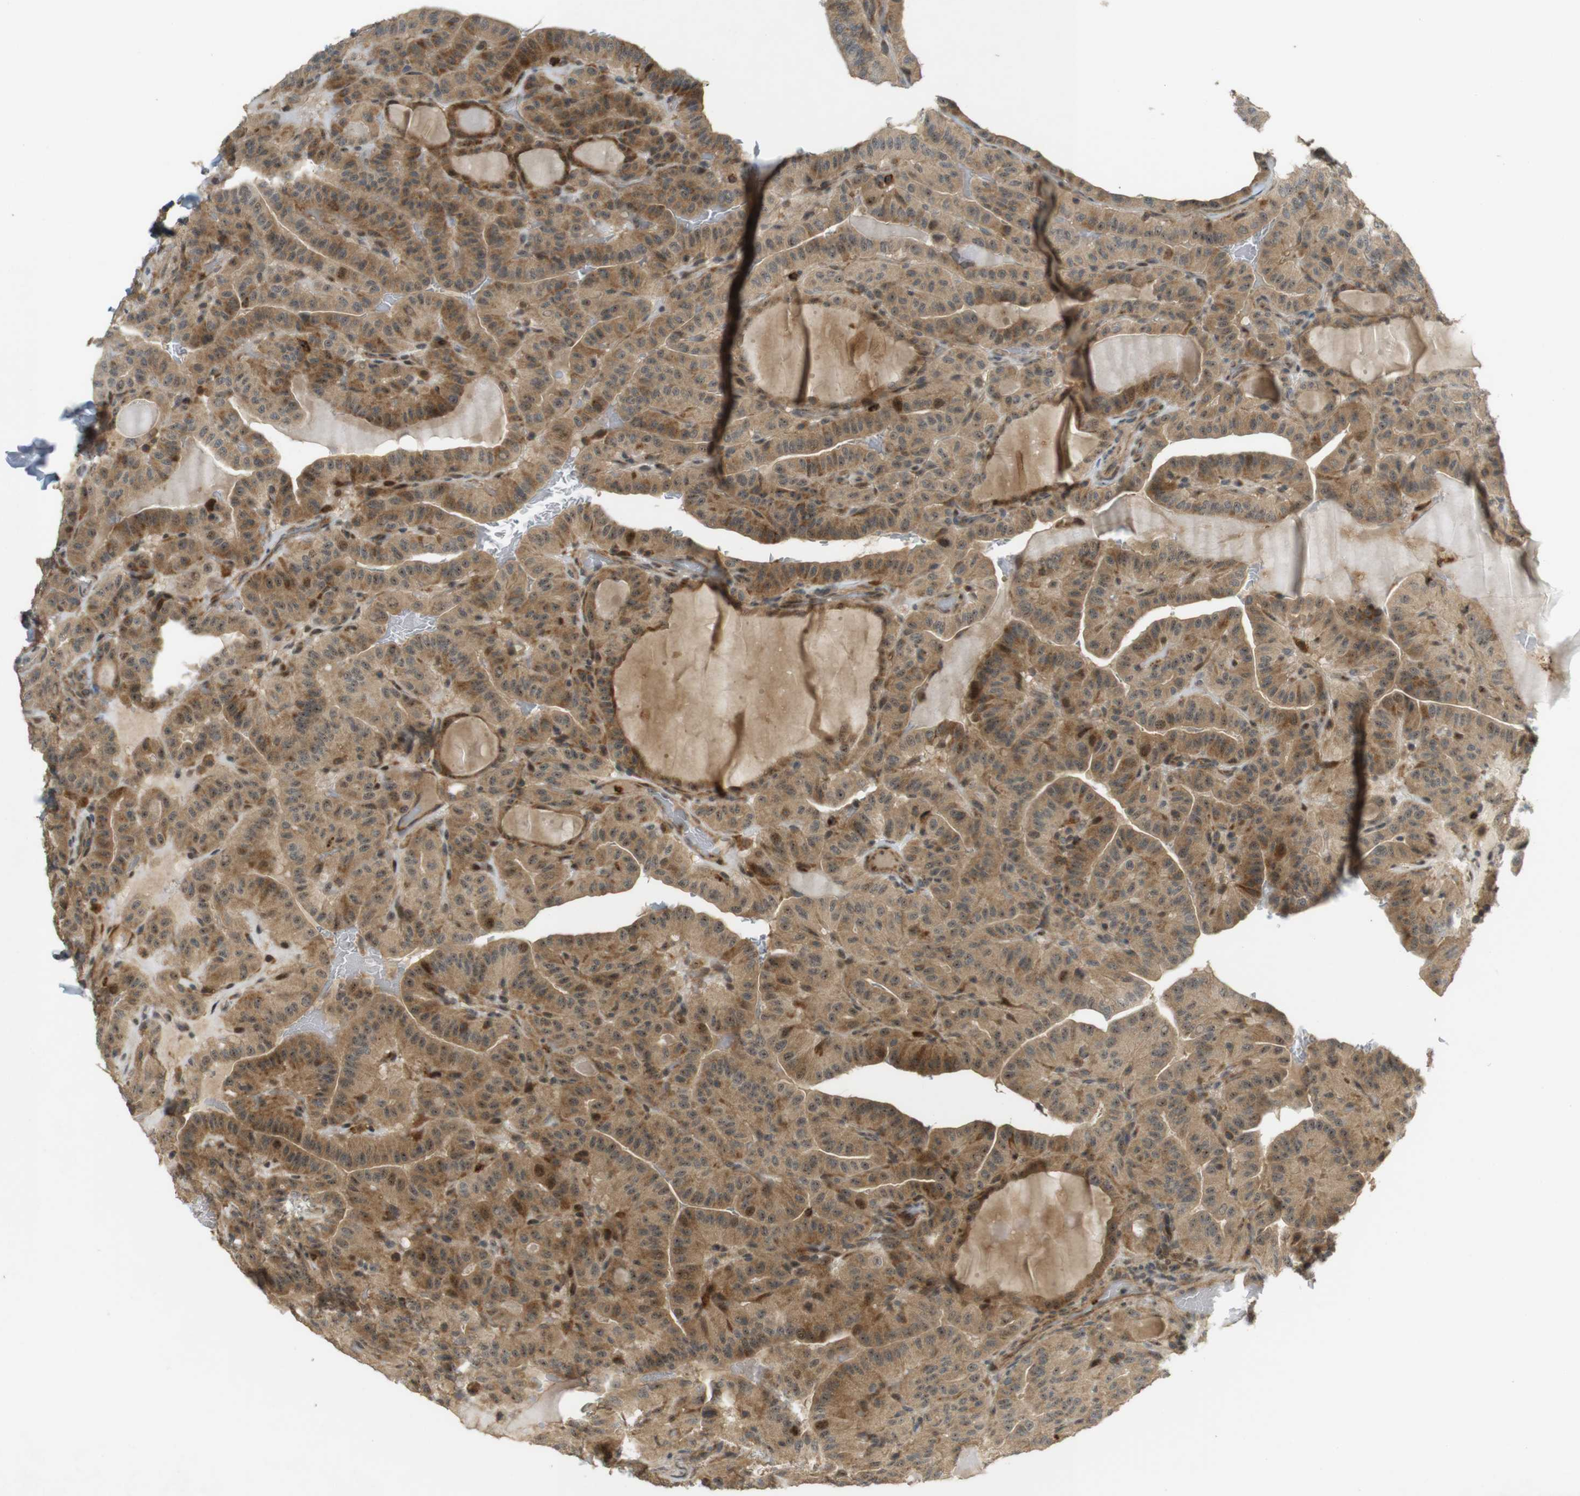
{"staining": {"intensity": "moderate", "quantity": ">75%", "location": "cytoplasmic/membranous,nuclear"}, "tissue": "thyroid cancer", "cell_type": "Tumor cells", "image_type": "cancer", "snomed": [{"axis": "morphology", "description": "Papillary adenocarcinoma, NOS"}, {"axis": "topography", "description": "Thyroid gland"}], "caption": "Immunohistochemistry photomicrograph of thyroid papillary adenocarcinoma stained for a protein (brown), which demonstrates medium levels of moderate cytoplasmic/membranous and nuclear positivity in about >75% of tumor cells.", "gene": "TMX3", "patient": {"sex": "male", "age": 77}}